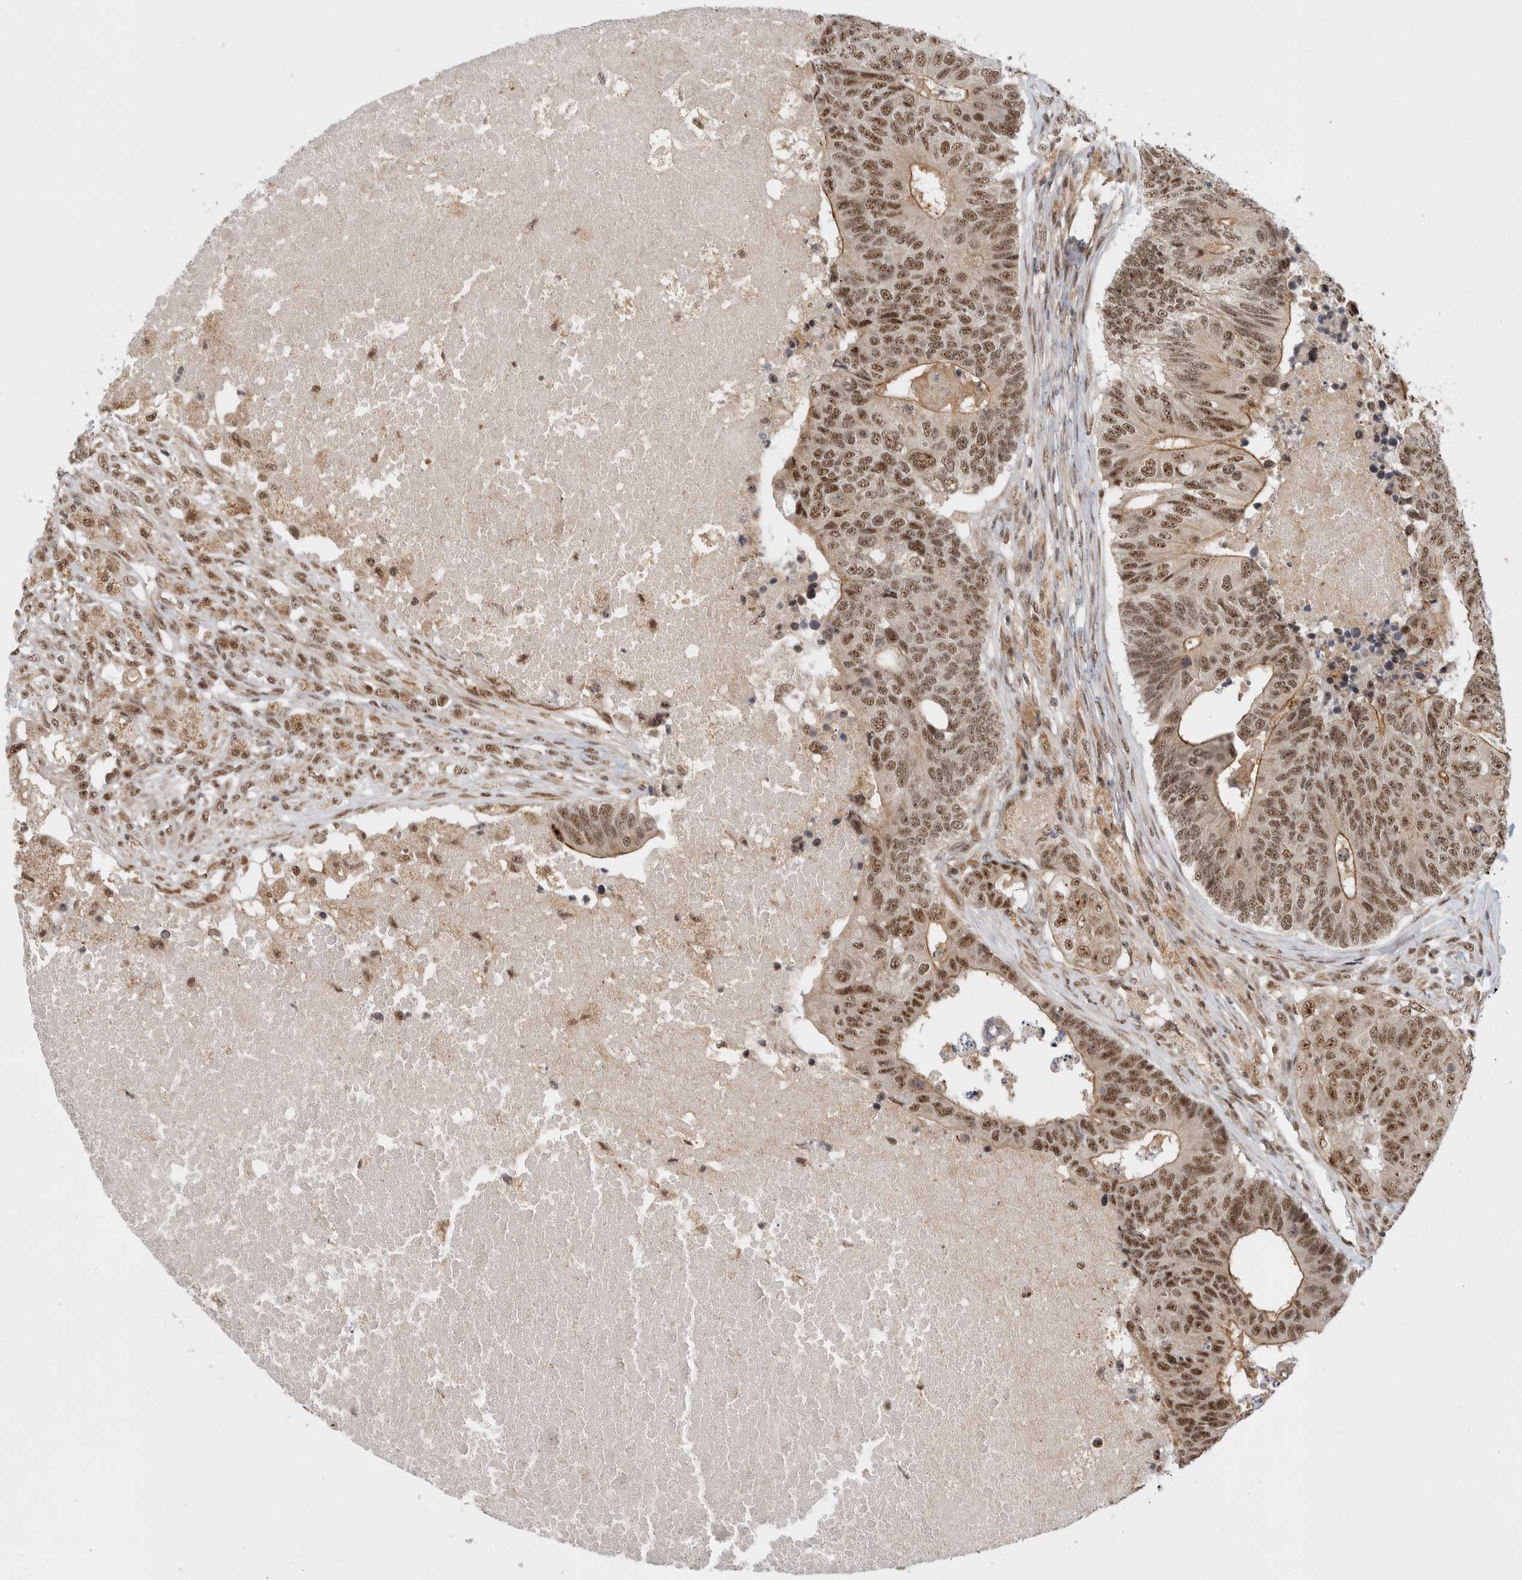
{"staining": {"intensity": "moderate", "quantity": ">75%", "location": "cytoplasmic/membranous,nuclear"}, "tissue": "colorectal cancer", "cell_type": "Tumor cells", "image_type": "cancer", "snomed": [{"axis": "morphology", "description": "Adenocarcinoma, NOS"}, {"axis": "topography", "description": "Colon"}], "caption": "Tumor cells reveal moderate cytoplasmic/membranous and nuclear staining in approximately >75% of cells in colorectal cancer.", "gene": "NCAPG2", "patient": {"sex": "female", "age": 67}}